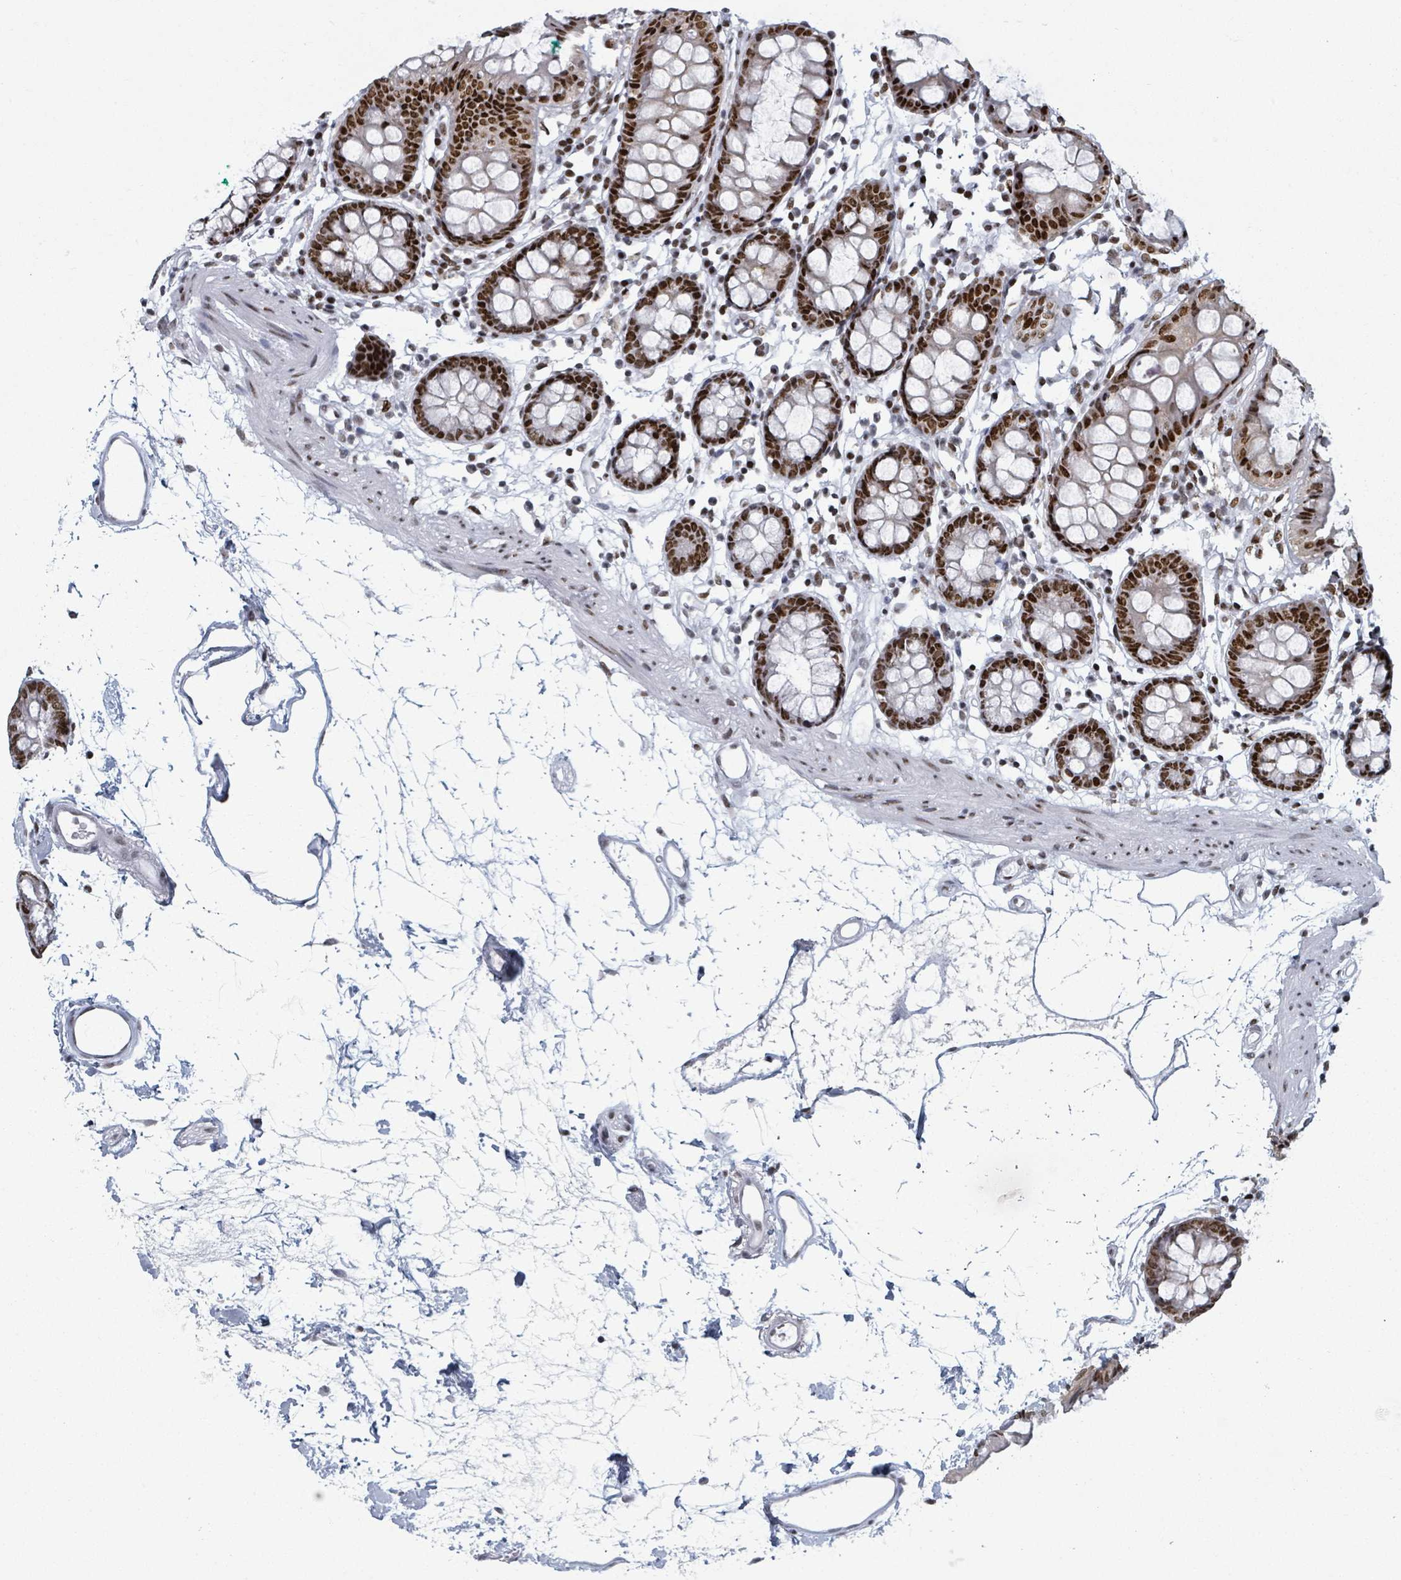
{"staining": {"intensity": "moderate", "quantity": ">75%", "location": "nuclear"}, "tissue": "colon", "cell_type": "Endothelial cells", "image_type": "normal", "snomed": [{"axis": "morphology", "description": "Normal tissue, NOS"}, {"axis": "topography", "description": "Colon"}], "caption": "About >75% of endothelial cells in benign human colon demonstrate moderate nuclear protein staining as visualized by brown immunohistochemical staining.", "gene": "DHX16", "patient": {"sex": "female", "age": 84}}